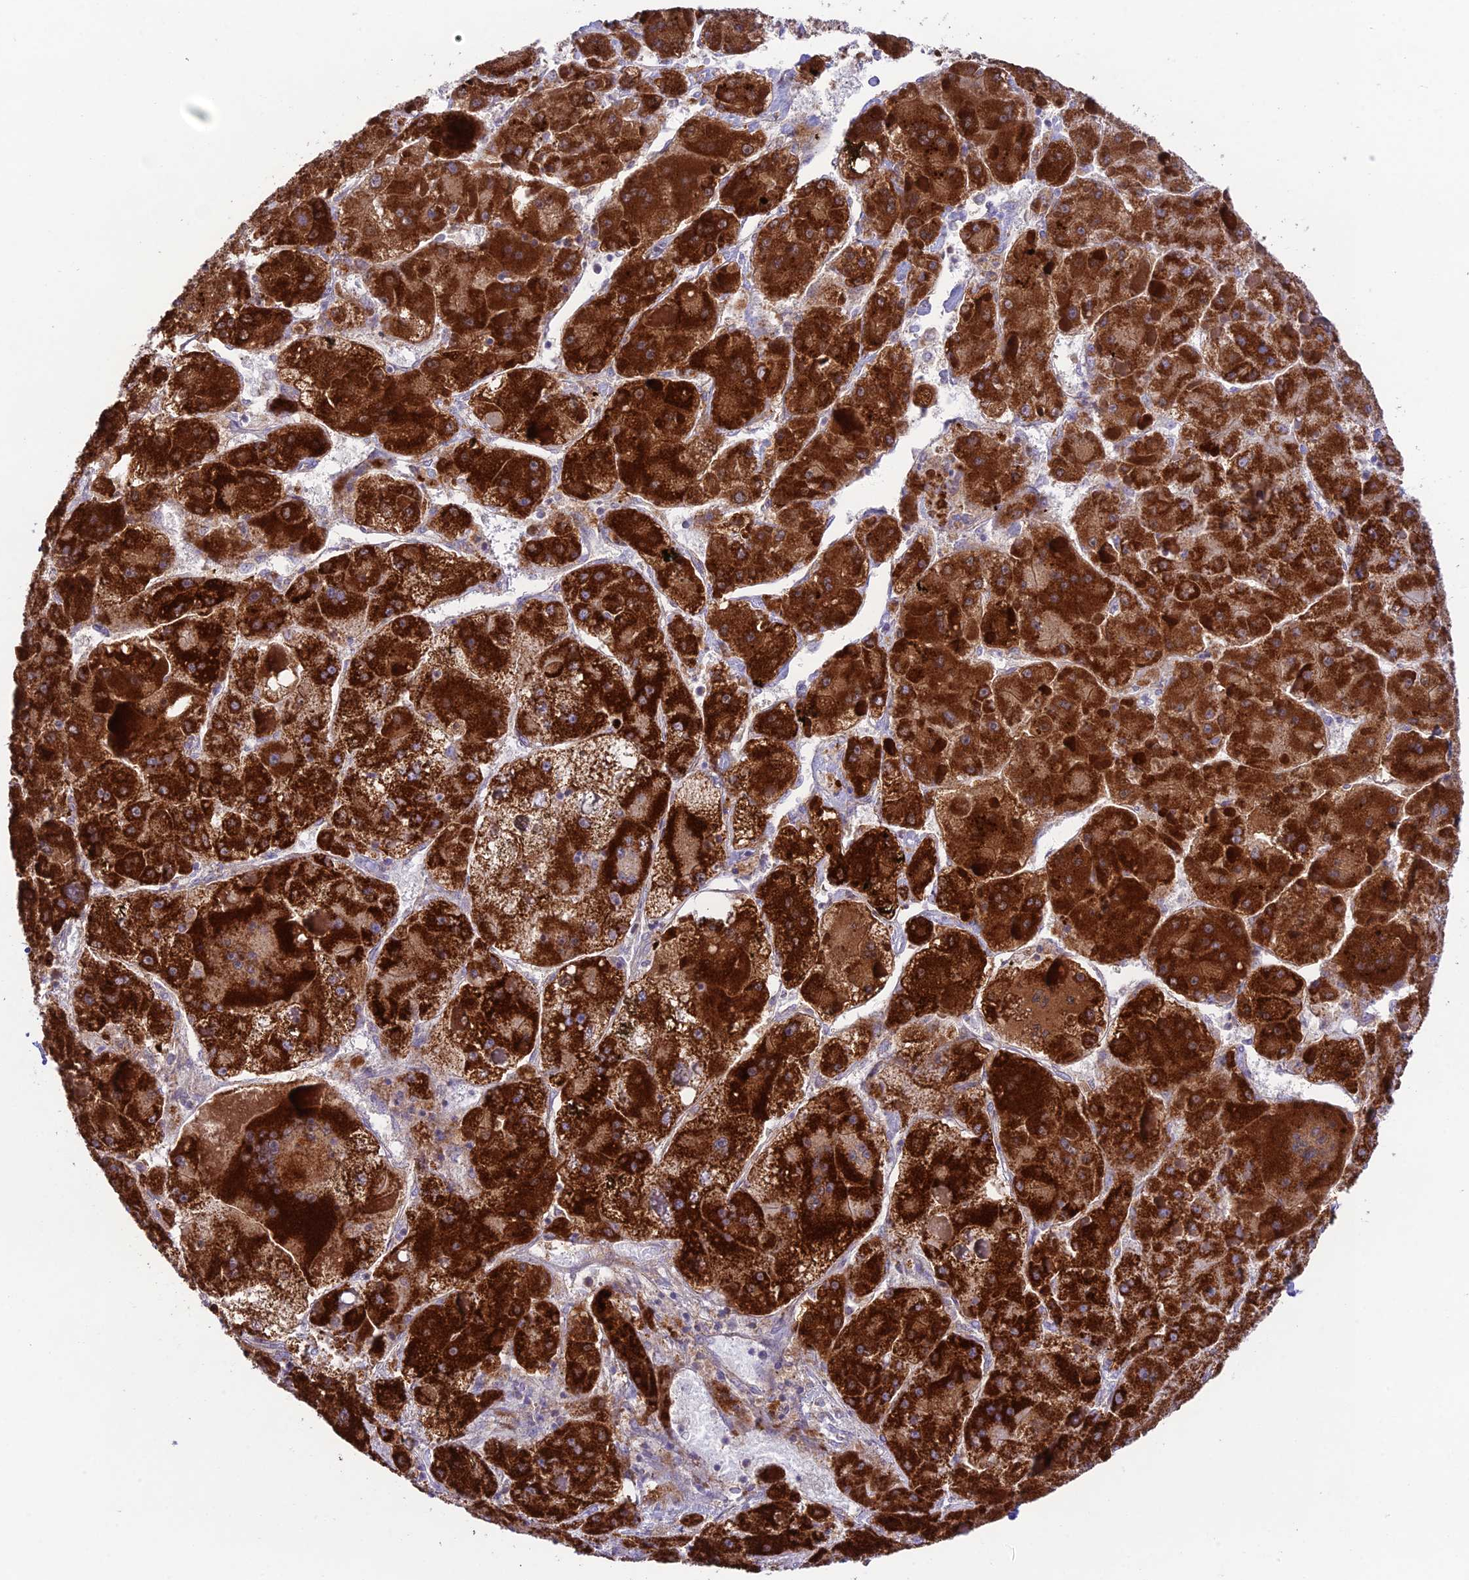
{"staining": {"intensity": "strong", "quantity": ">75%", "location": "cytoplasmic/membranous"}, "tissue": "liver cancer", "cell_type": "Tumor cells", "image_type": "cancer", "snomed": [{"axis": "morphology", "description": "Carcinoma, Hepatocellular, NOS"}, {"axis": "topography", "description": "Liver"}], "caption": "Immunohistochemistry micrograph of neoplastic tissue: liver cancer (hepatocellular carcinoma) stained using immunohistochemistry (IHC) reveals high levels of strong protein expression localized specifically in the cytoplasmic/membranous of tumor cells, appearing as a cytoplasmic/membranous brown color.", "gene": "HSDL2", "patient": {"sex": "female", "age": 73}}